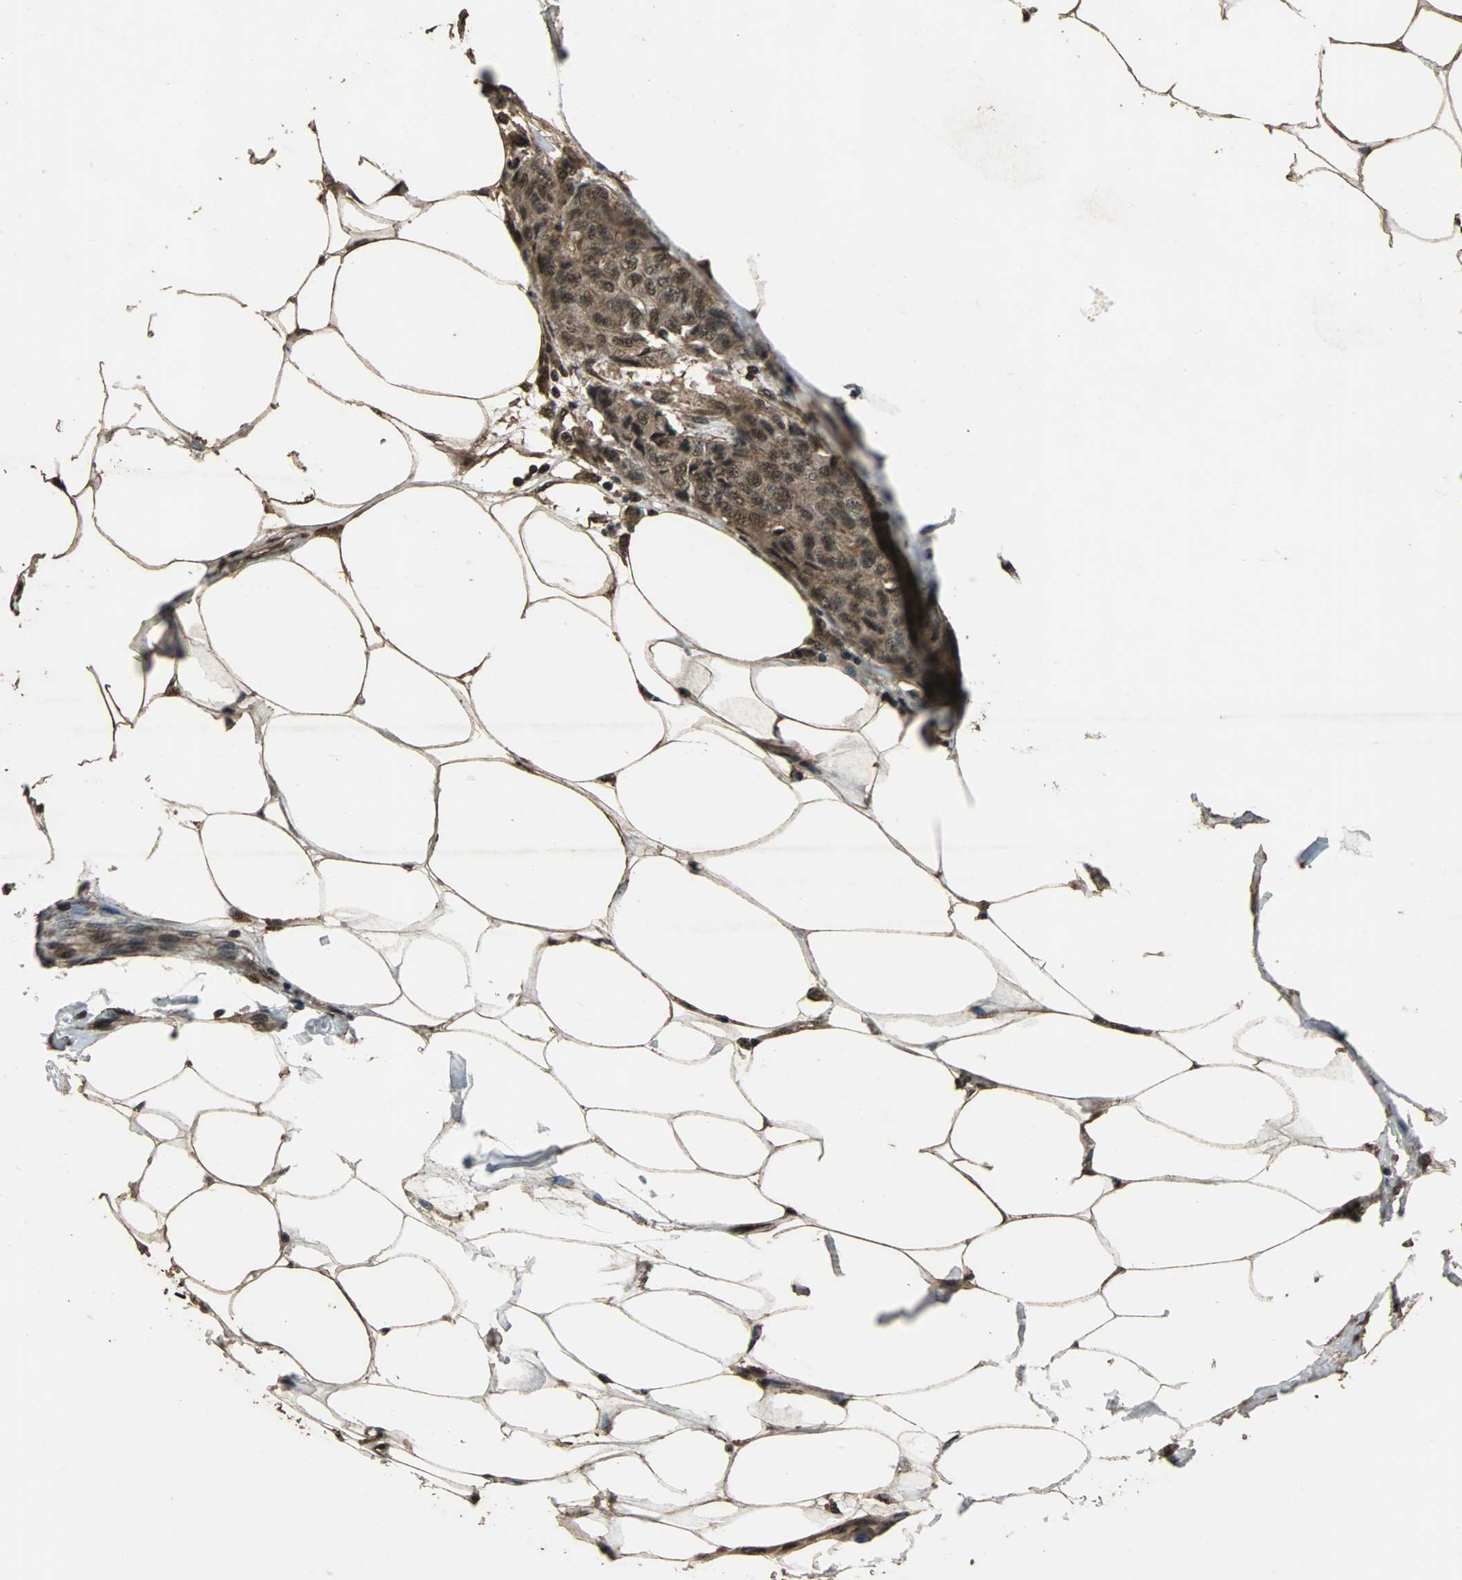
{"staining": {"intensity": "moderate", "quantity": ">75%", "location": "cytoplasmic/membranous,nuclear"}, "tissue": "breast cancer", "cell_type": "Tumor cells", "image_type": "cancer", "snomed": [{"axis": "morphology", "description": "Duct carcinoma"}, {"axis": "topography", "description": "Breast"}], "caption": "High-magnification brightfield microscopy of breast infiltrating ductal carcinoma stained with DAB (3,3'-diaminobenzidine) (brown) and counterstained with hematoxylin (blue). tumor cells exhibit moderate cytoplasmic/membranous and nuclear staining is seen in approximately>75% of cells.", "gene": "ZNF18", "patient": {"sex": "female", "age": 80}}